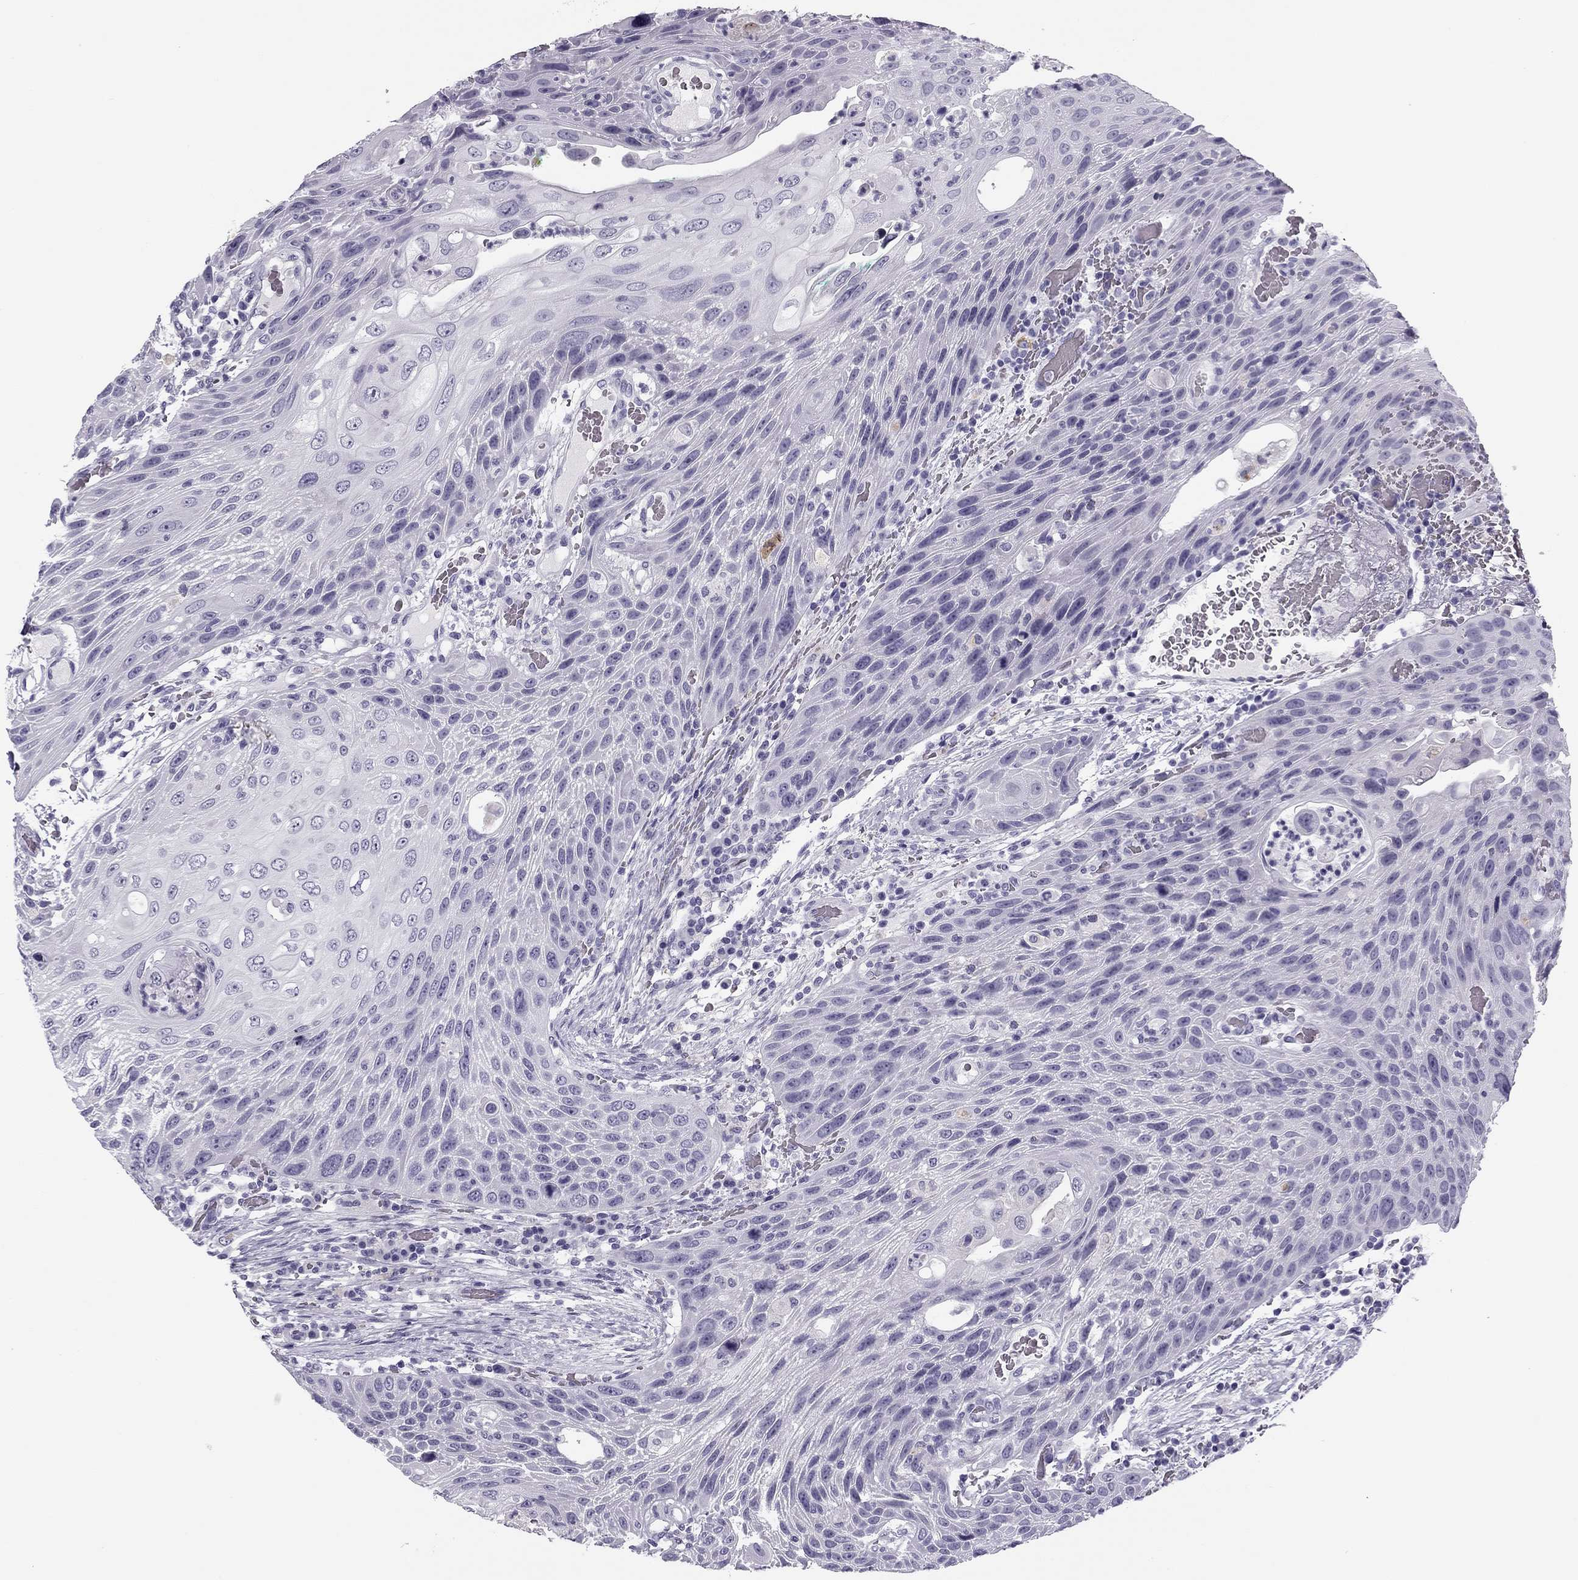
{"staining": {"intensity": "negative", "quantity": "none", "location": "none"}, "tissue": "head and neck cancer", "cell_type": "Tumor cells", "image_type": "cancer", "snomed": [{"axis": "morphology", "description": "Squamous cell carcinoma, NOS"}, {"axis": "topography", "description": "Head-Neck"}], "caption": "This is an immunohistochemistry (IHC) histopathology image of human head and neck cancer. There is no positivity in tumor cells.", "gene": "MC5R", "patient": {"sex": "male", "age": 69}}